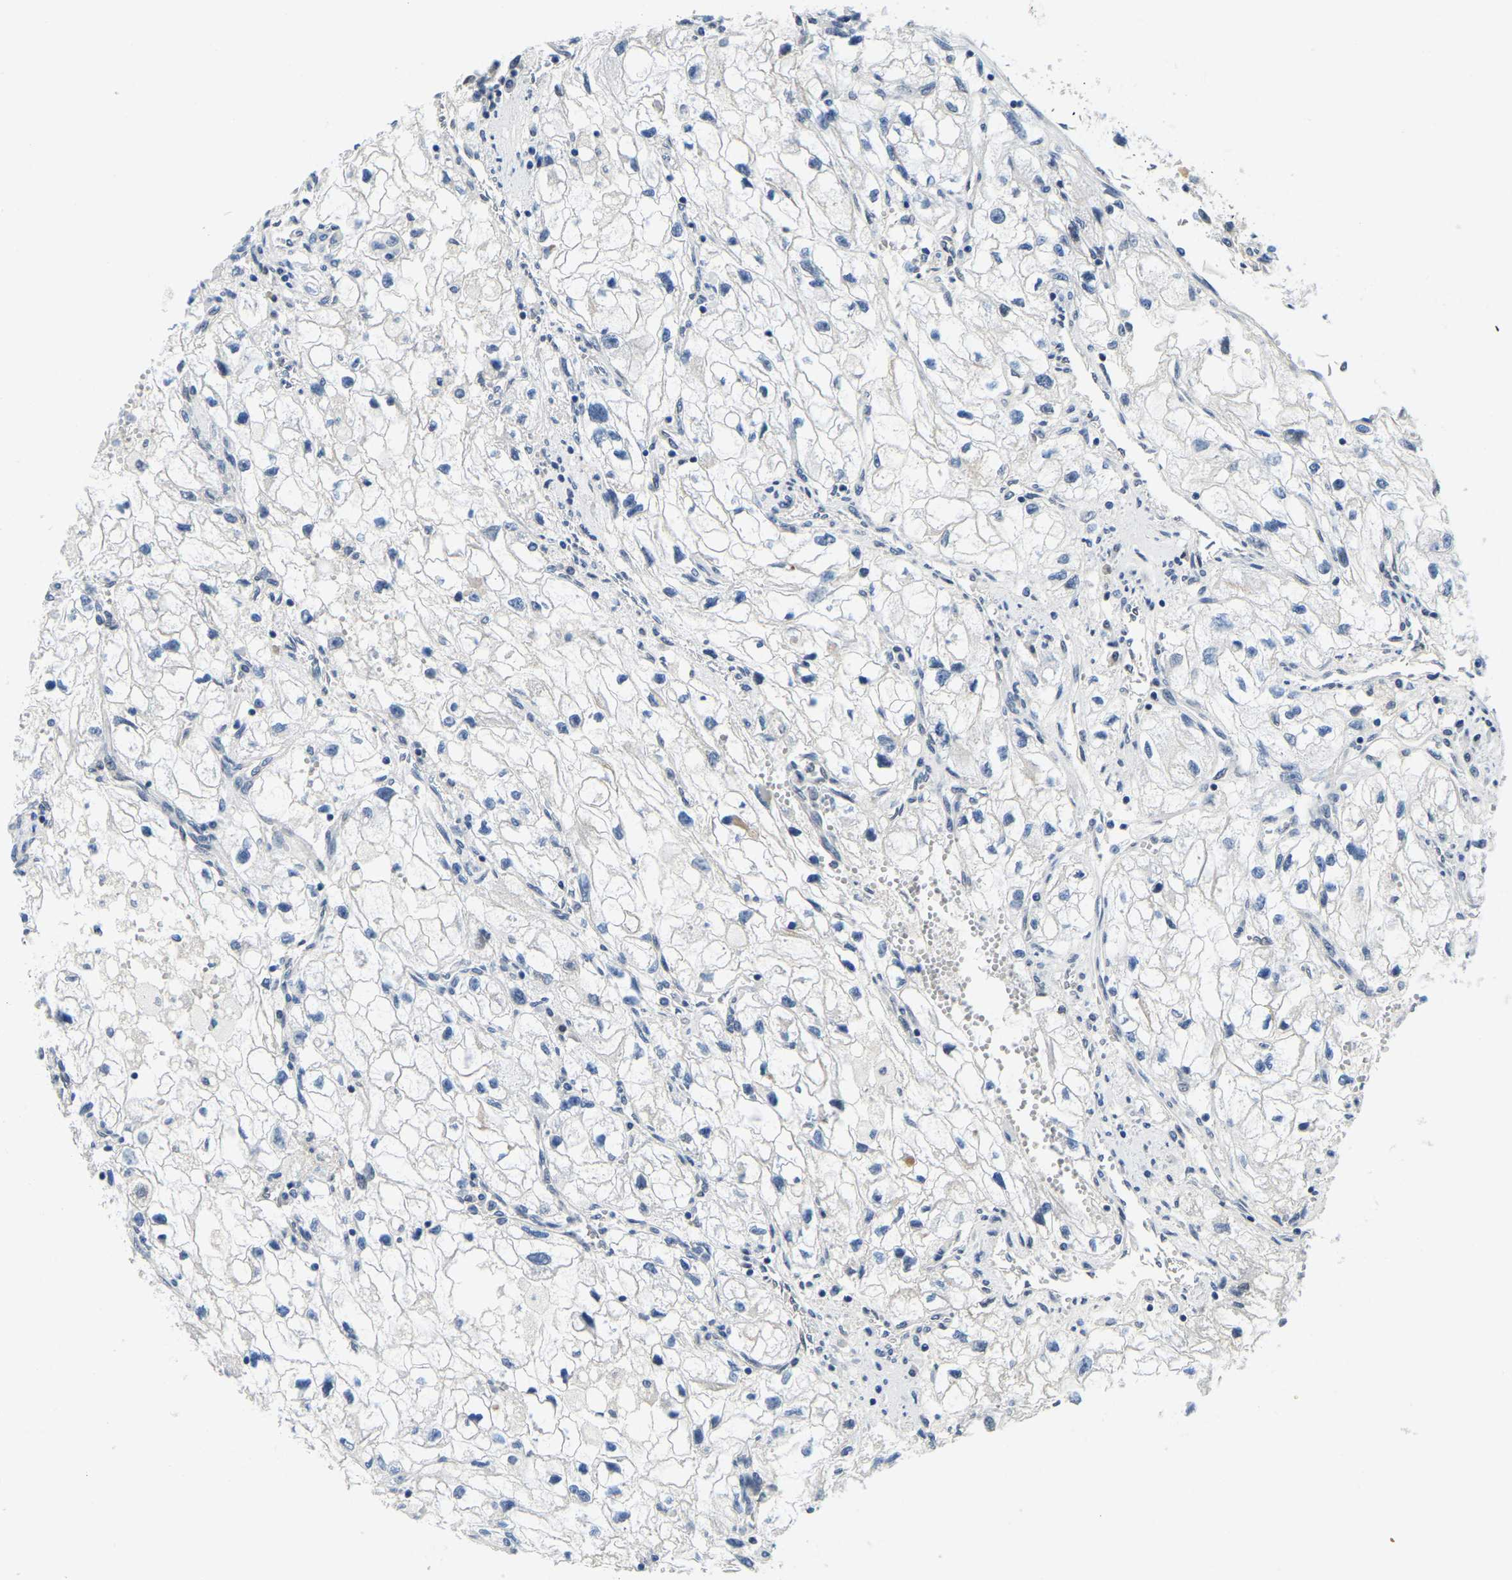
{"staining": {"intensity": "negative", "quantity": "none", "location": "none"}, "tissue": "renal cancer", "cell_type": "Tumor cells", "image_type": "cancer", "snomed": [{"axis": "morphology", "description": "Adenocarcinoma, NOS"}, {"axis": "topography", "description": "Kidney"}], "caption": "There is no significant expression in tumor cells of renal adenocarcinoma.", "gene": "RANBP2", "patient": {"sex": "female", "age": 70}}